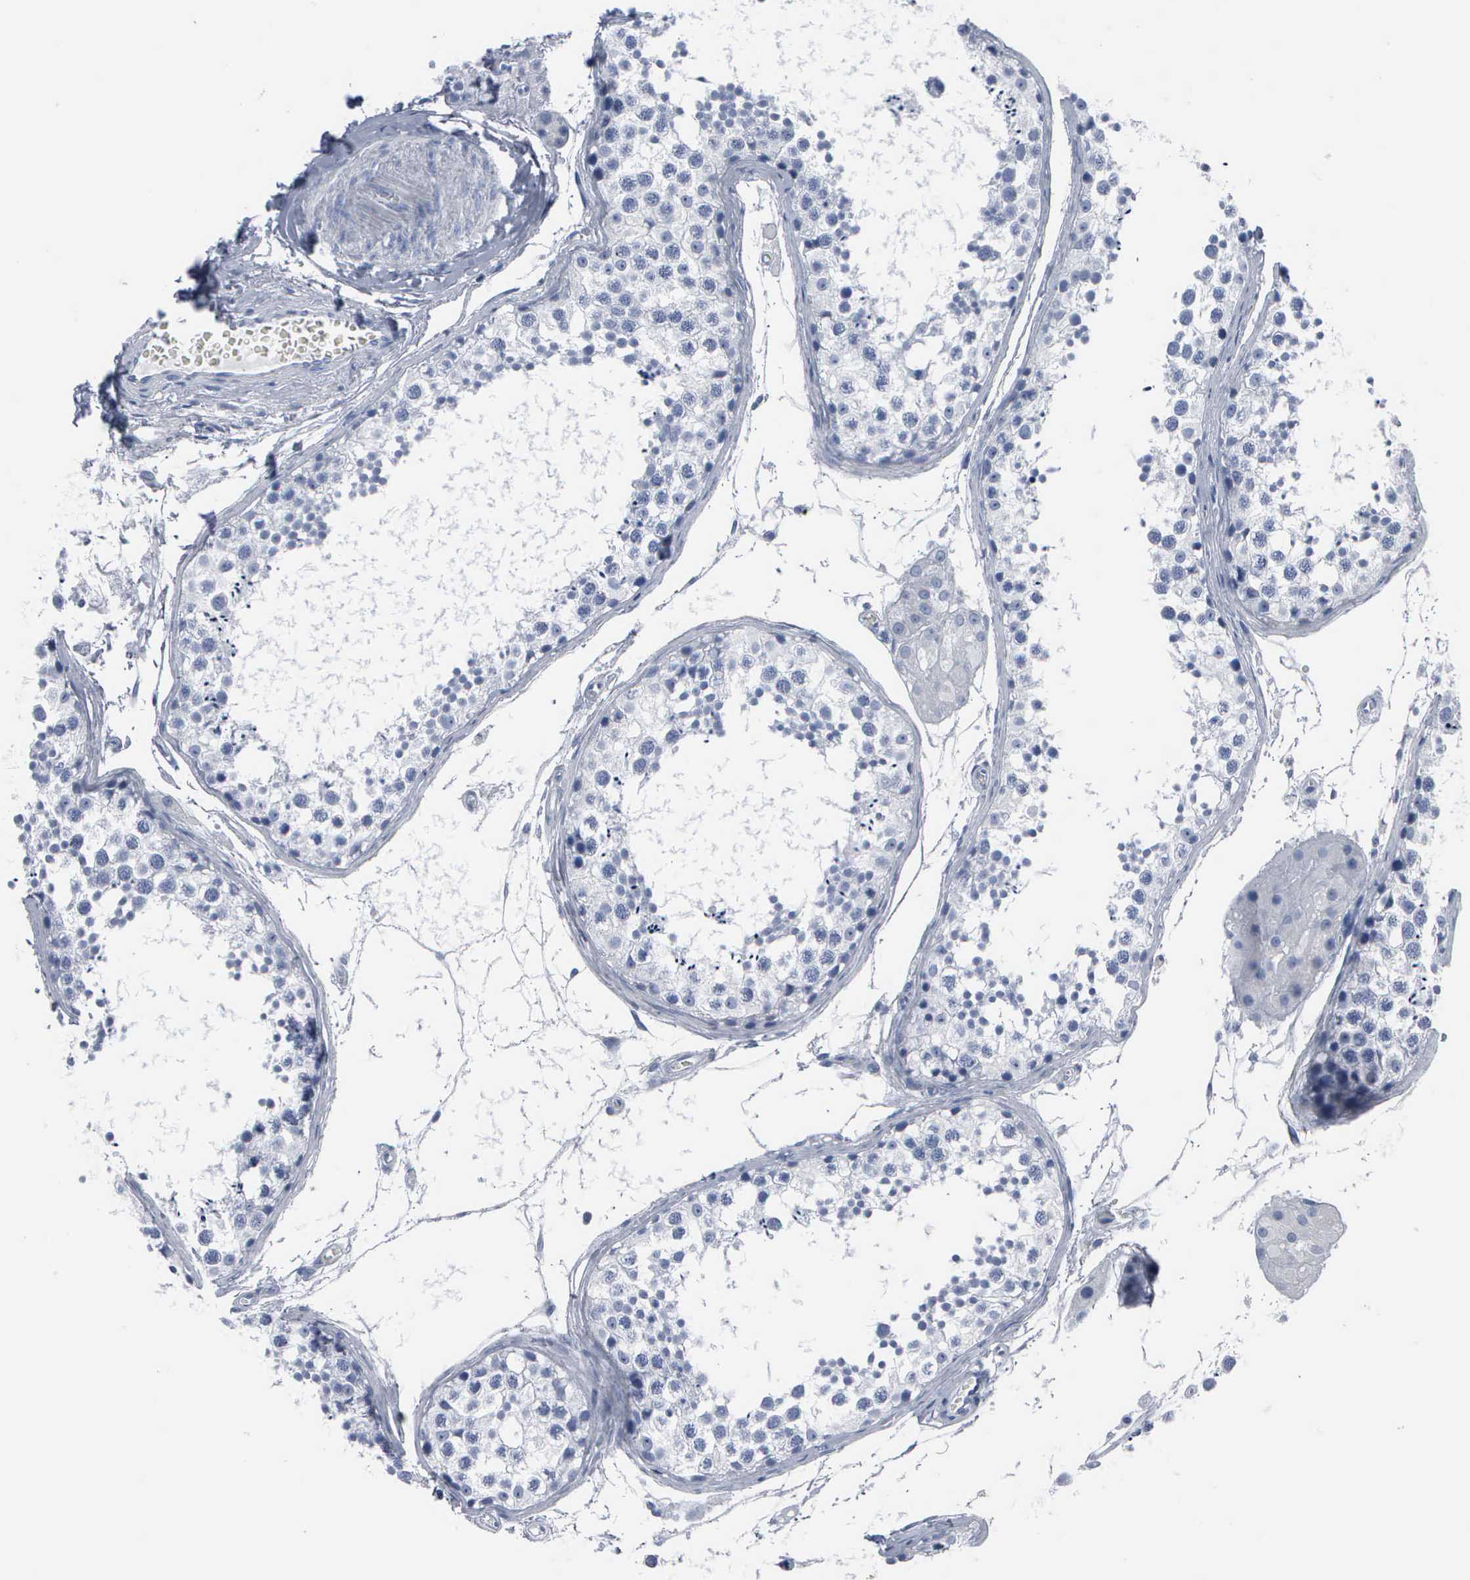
{"staining": {"intensity": "negative", "quantity": "none", "location": "none"}, "tissue": "testis", "cell_type": "Cells in seminiferous ducts", "image_type": "normal", "snomed": [{"axis": "morphology", "description": "Normal tissue, NOS"}, {"axis": "topography", "description": "Testis"}], "caption": "A high-resolution micrograph shows IHC staining of benign testis, which reveals no significant positivity in cells in seminiferous ducts. (Stains: DAB (3,3'-diaminobenzidine) immunohistochemistry with hematoxylin counter stain, Microscopy: brightfield microscopy at high magnification).", "gene": "DMD", "patient": {"sex": "male", "age": 57}}